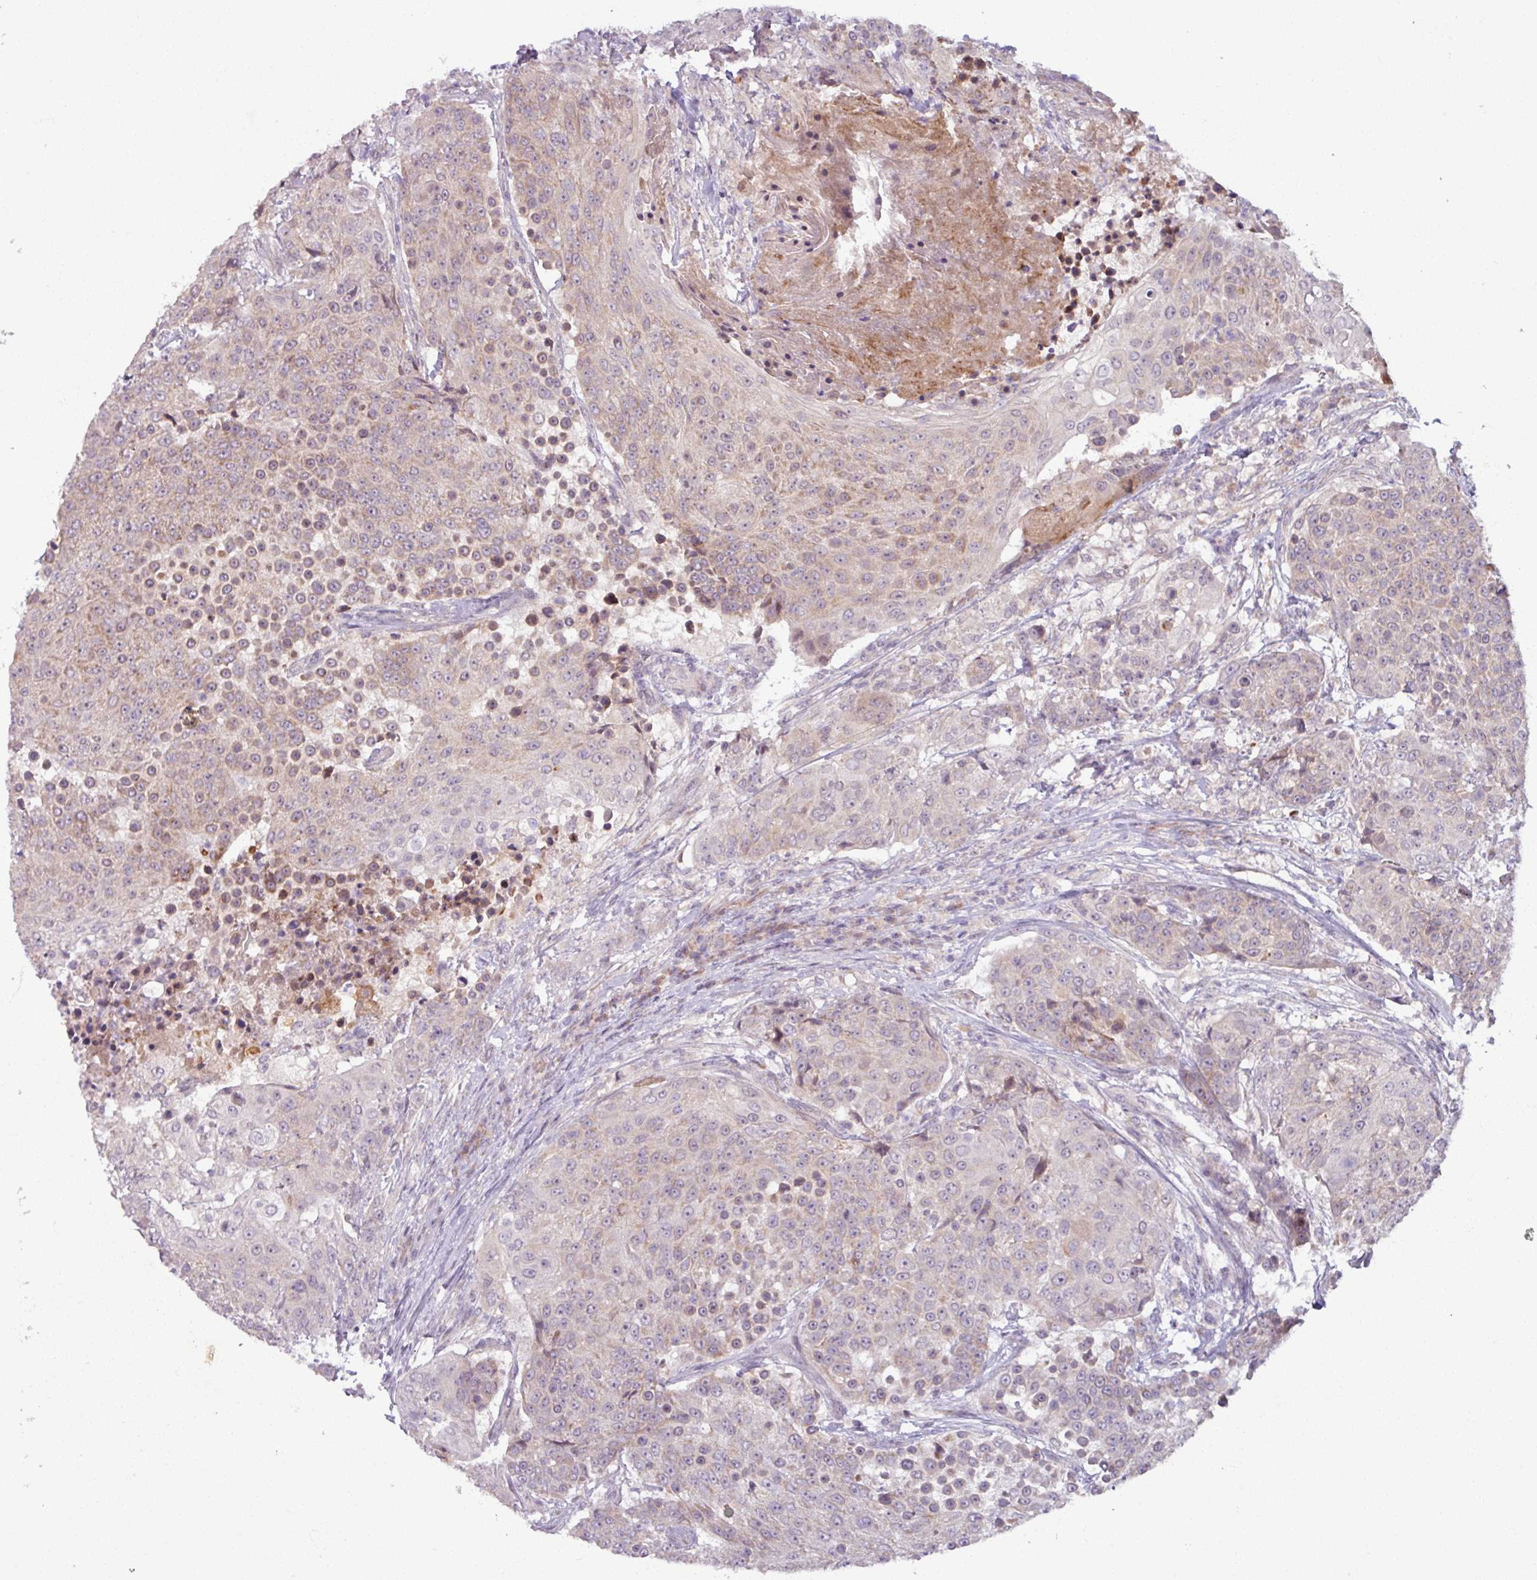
{"staining": {"intensity": "weak", "quantity": "25%-75%", "location": "cytoplasmic/membranous"}, "tissue": "urothelial cancer", "cell_type": "Tumor cells", "image_type": "cancer", "snomed": [{"axis": "morphology", "description": "Urothelial carcinoma, High grade"}, {"axis": "topography", "description": "Urinary bladder"}], "caption": "An image of human urothelial cancer stained for a protein displays weak cytoplasmic/membranous brown staining in tumor cells.", "gene": "OGFOD3", "patient": {"sex": "female", "age": 63}}